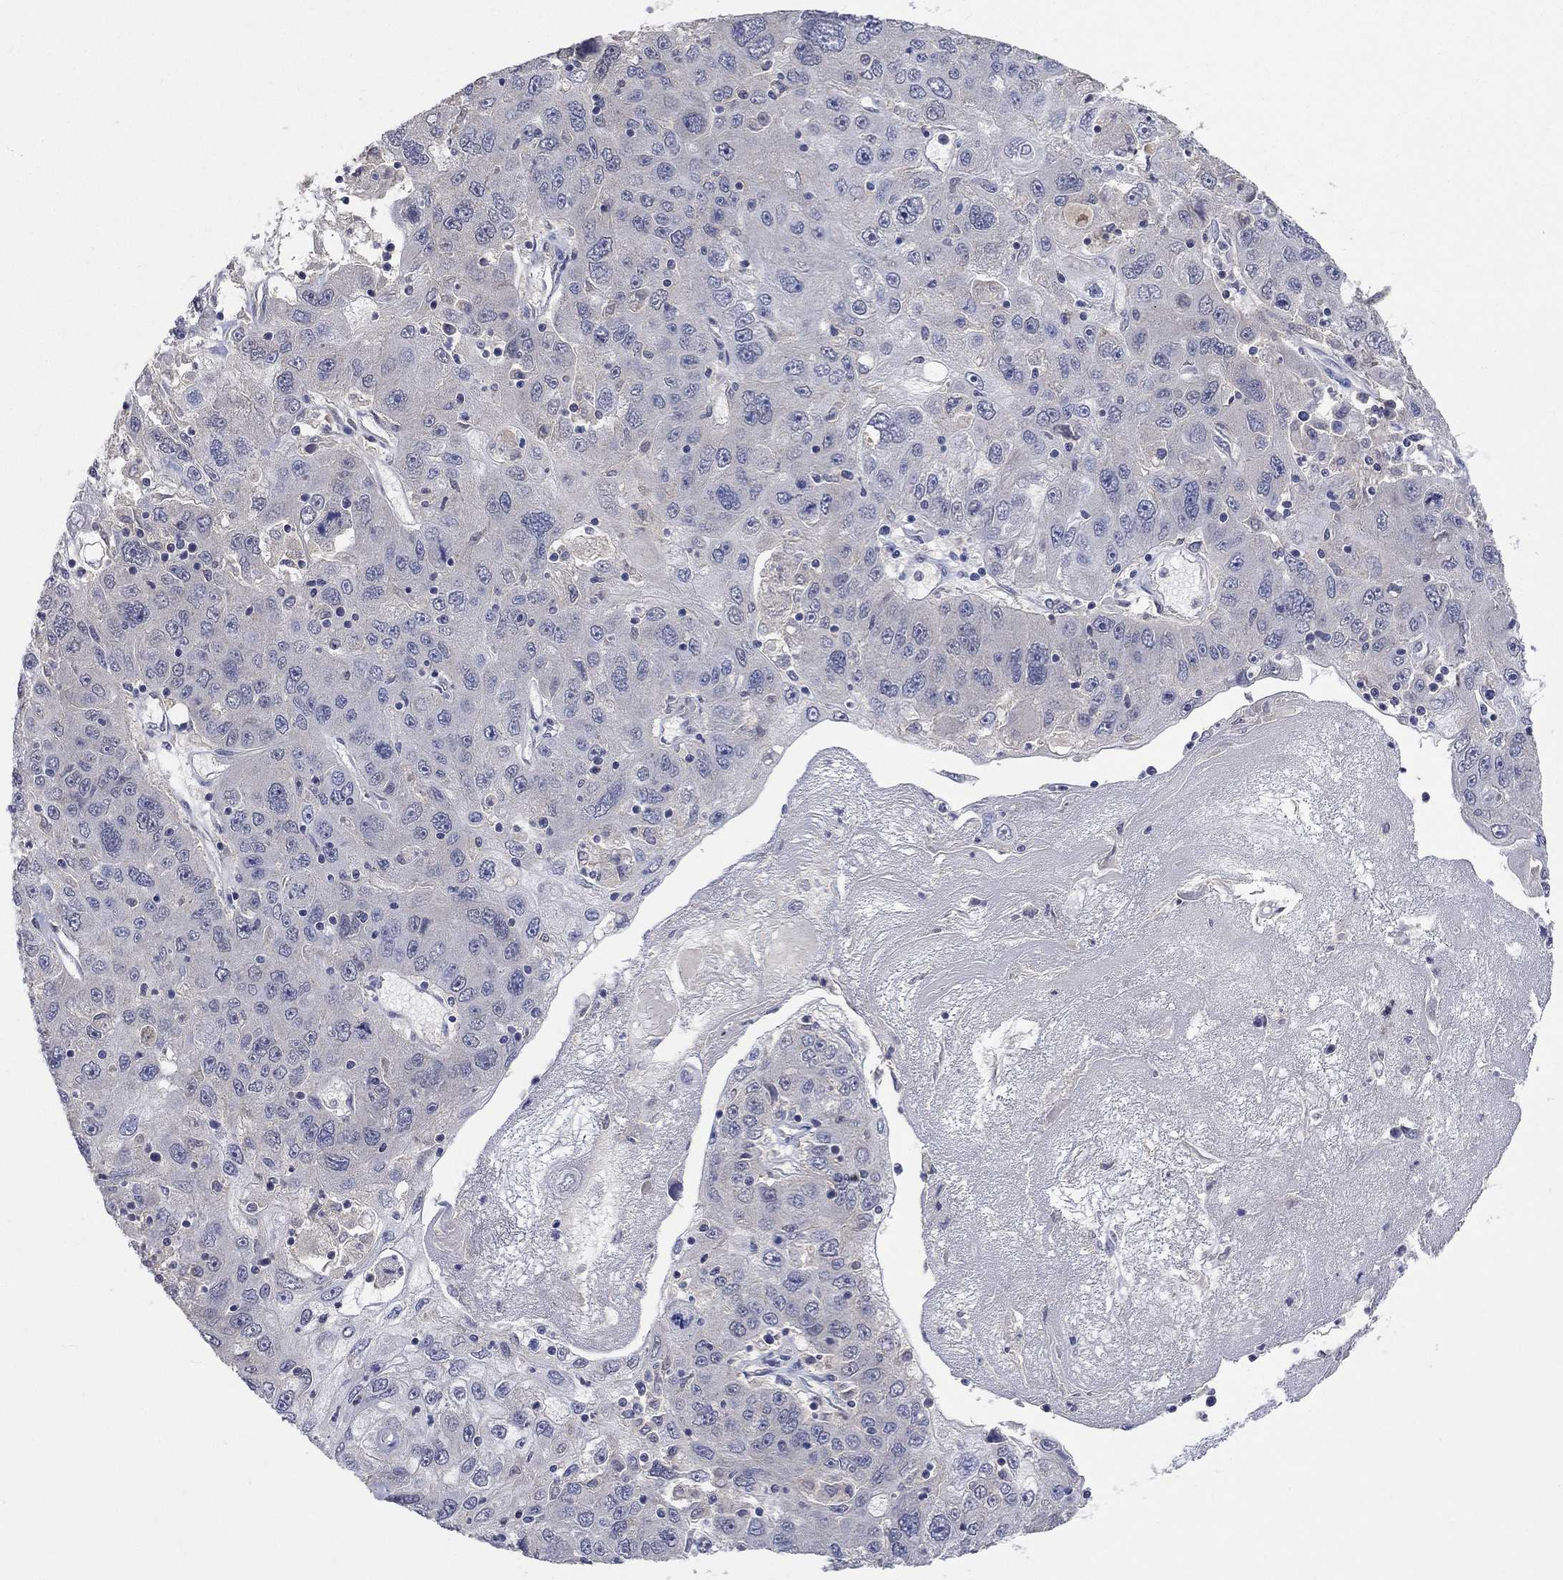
{"staining": {"intensity": "negative", "quantity": "none", "location": "none"}, "tissue": "stomach cancer", "cell_type": "Tumor cells", "image_type": "cancer", "snomed": [{"axis": "morphology", "description": "Adenocarcinoma, NOS"}, {"axis": "topography", "description": "Stomach"}], "caption": "Immunohistochemistry of stomach cancer displays no staining in tumor cells. (Brightfield microscopy of DAB (3,3'-diaminobenzidine) immunohistochemistry (IHC) at high magnification).", "gene": "ZBTB18", "patient": {"sex": "male", "age": 56}}